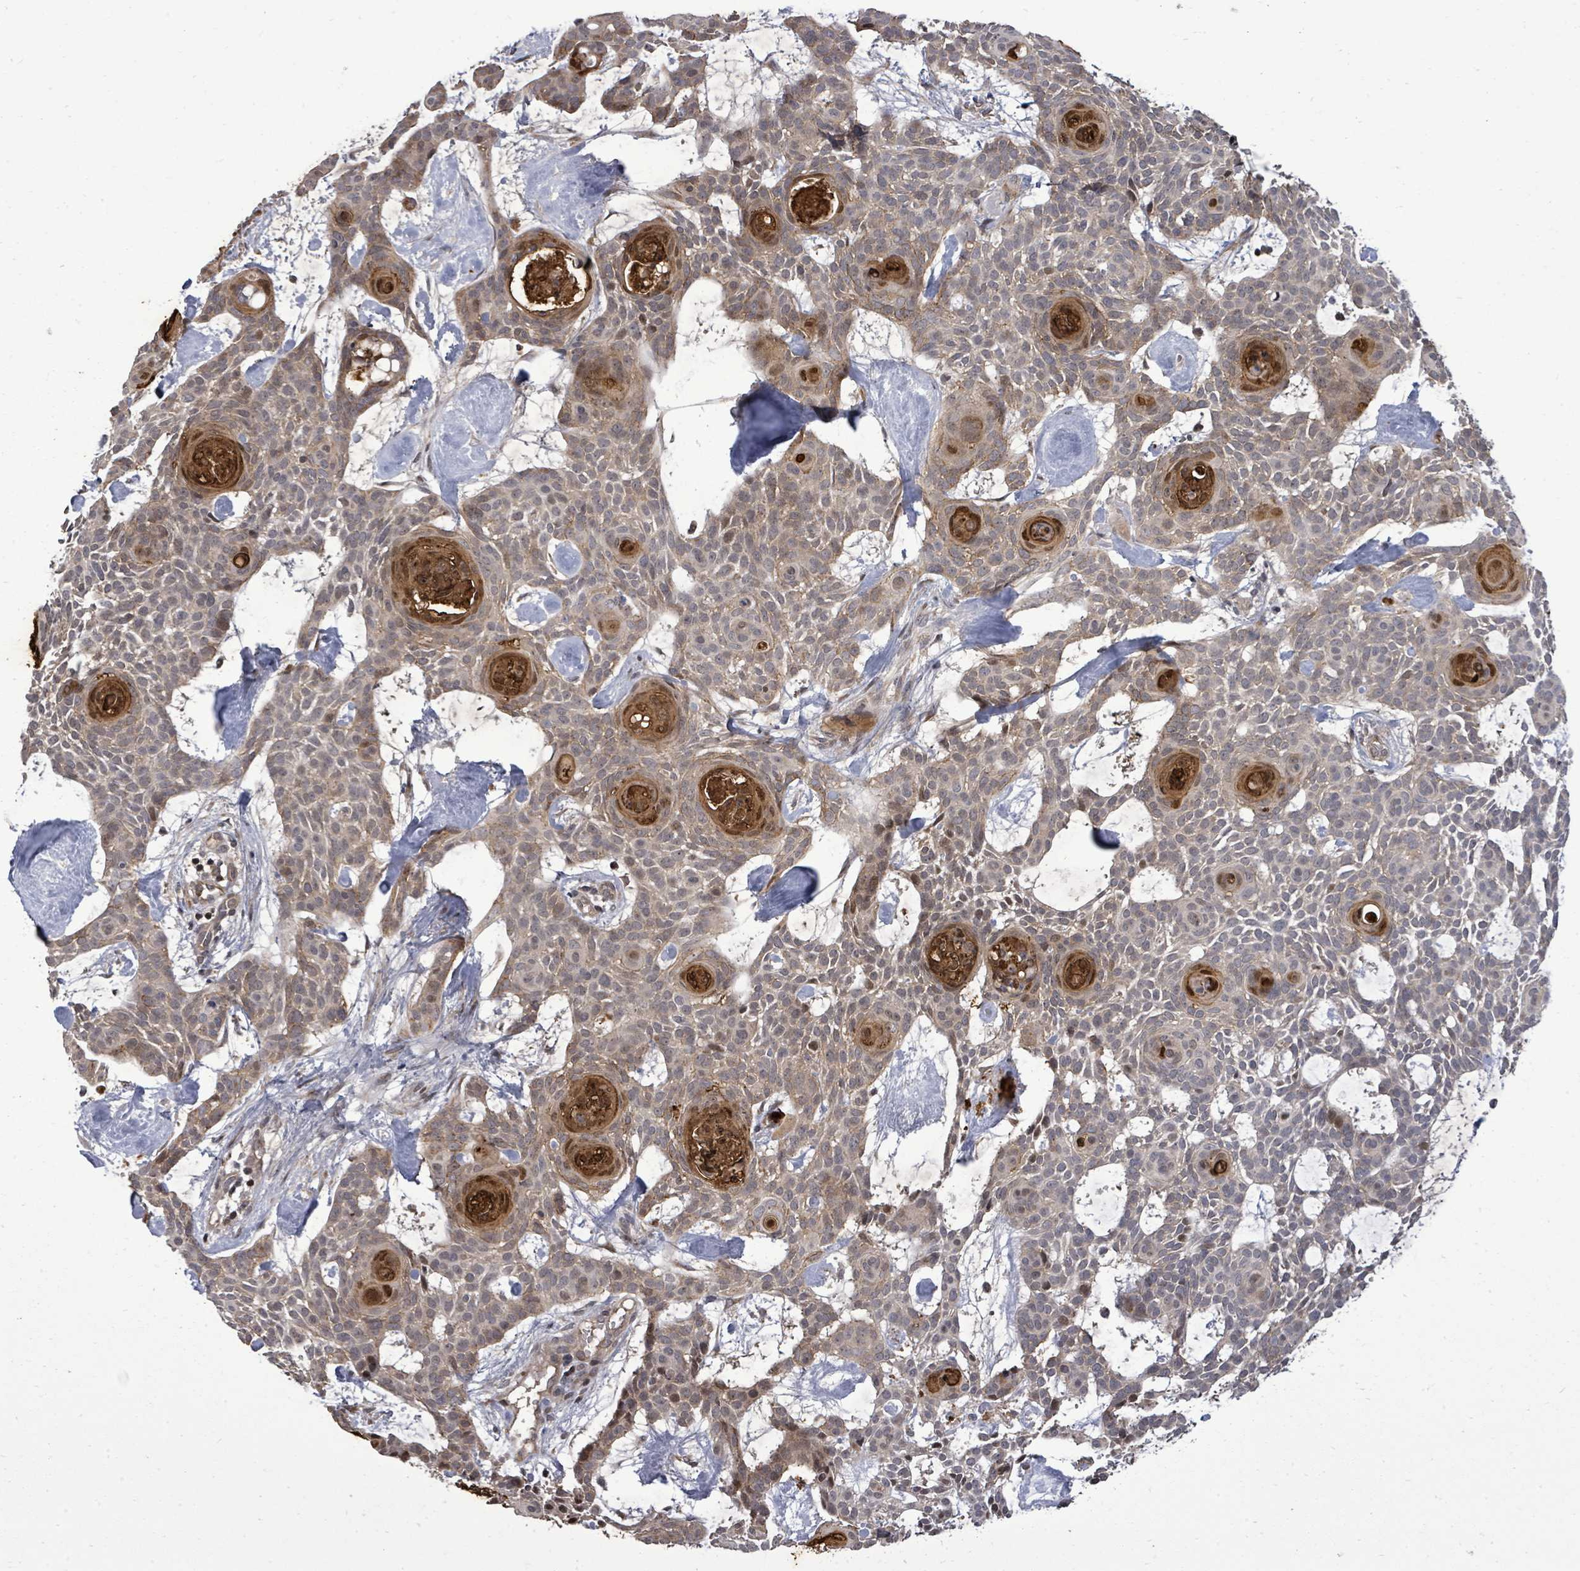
{"staining": {"intensity": "moderate", "quantity": "<25%", "location": "cytoplasmic/membranous,nuclear"}, "tissue": "skin cancer", "cell_type": "Tumor cells", "image_type": "cancer", "snomed": [{"axis": "morphology", "description": "Basal cell carcinoma"}, {"axis": "topography", "description": "Skin"}], "caption": "Protein expression analysis of human basal cell carcinoma (skin) reveals moderate cytoplasmic/membranous and nuclear positivity in approximately <25% of tumor cells.", "gene": "KRTAP27-1", "patient": {"sex": "male", "age": 61}}